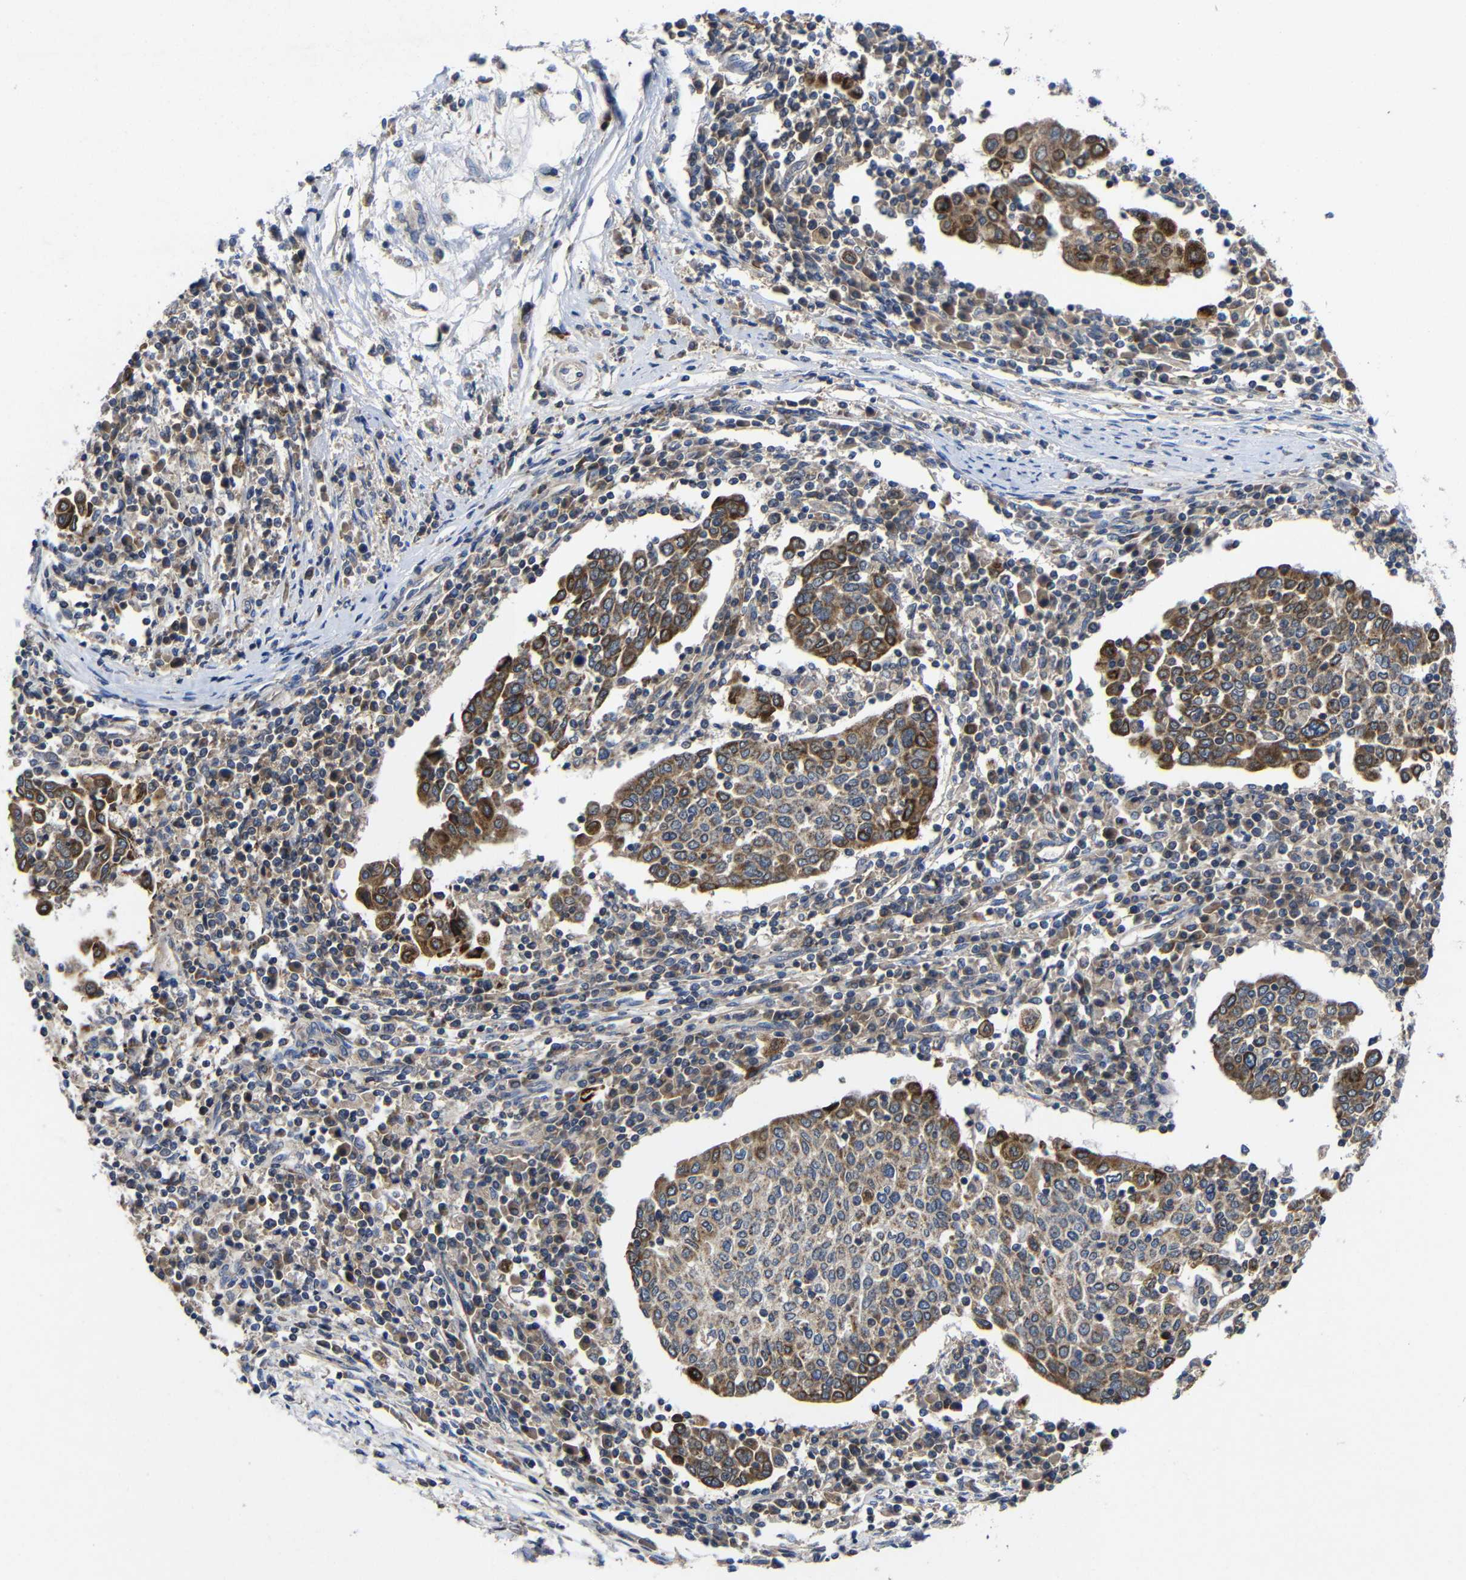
{"staining": {"intensity": "moderate", "quantity": "25%-75%", "location": "cytoplasmic/membranous"}, "tissue": "cervical cancer", "cell_type": "Tumor cells", "image_type": "cancer", "snomed": [{"axis": "morphology", "description": "Squamous cell carcinoma, NOS"}, {"axis": "topography", "description": "Cervix"}], "caption": "Immunohistochemistry of human cervical cancer exhibits medium levels of moderate cytoplasmic/membranous positivity in about 25%-75% of tumor cells.", "gene": "LPAR5", "patient": {"sex": "female", "age": 40}}